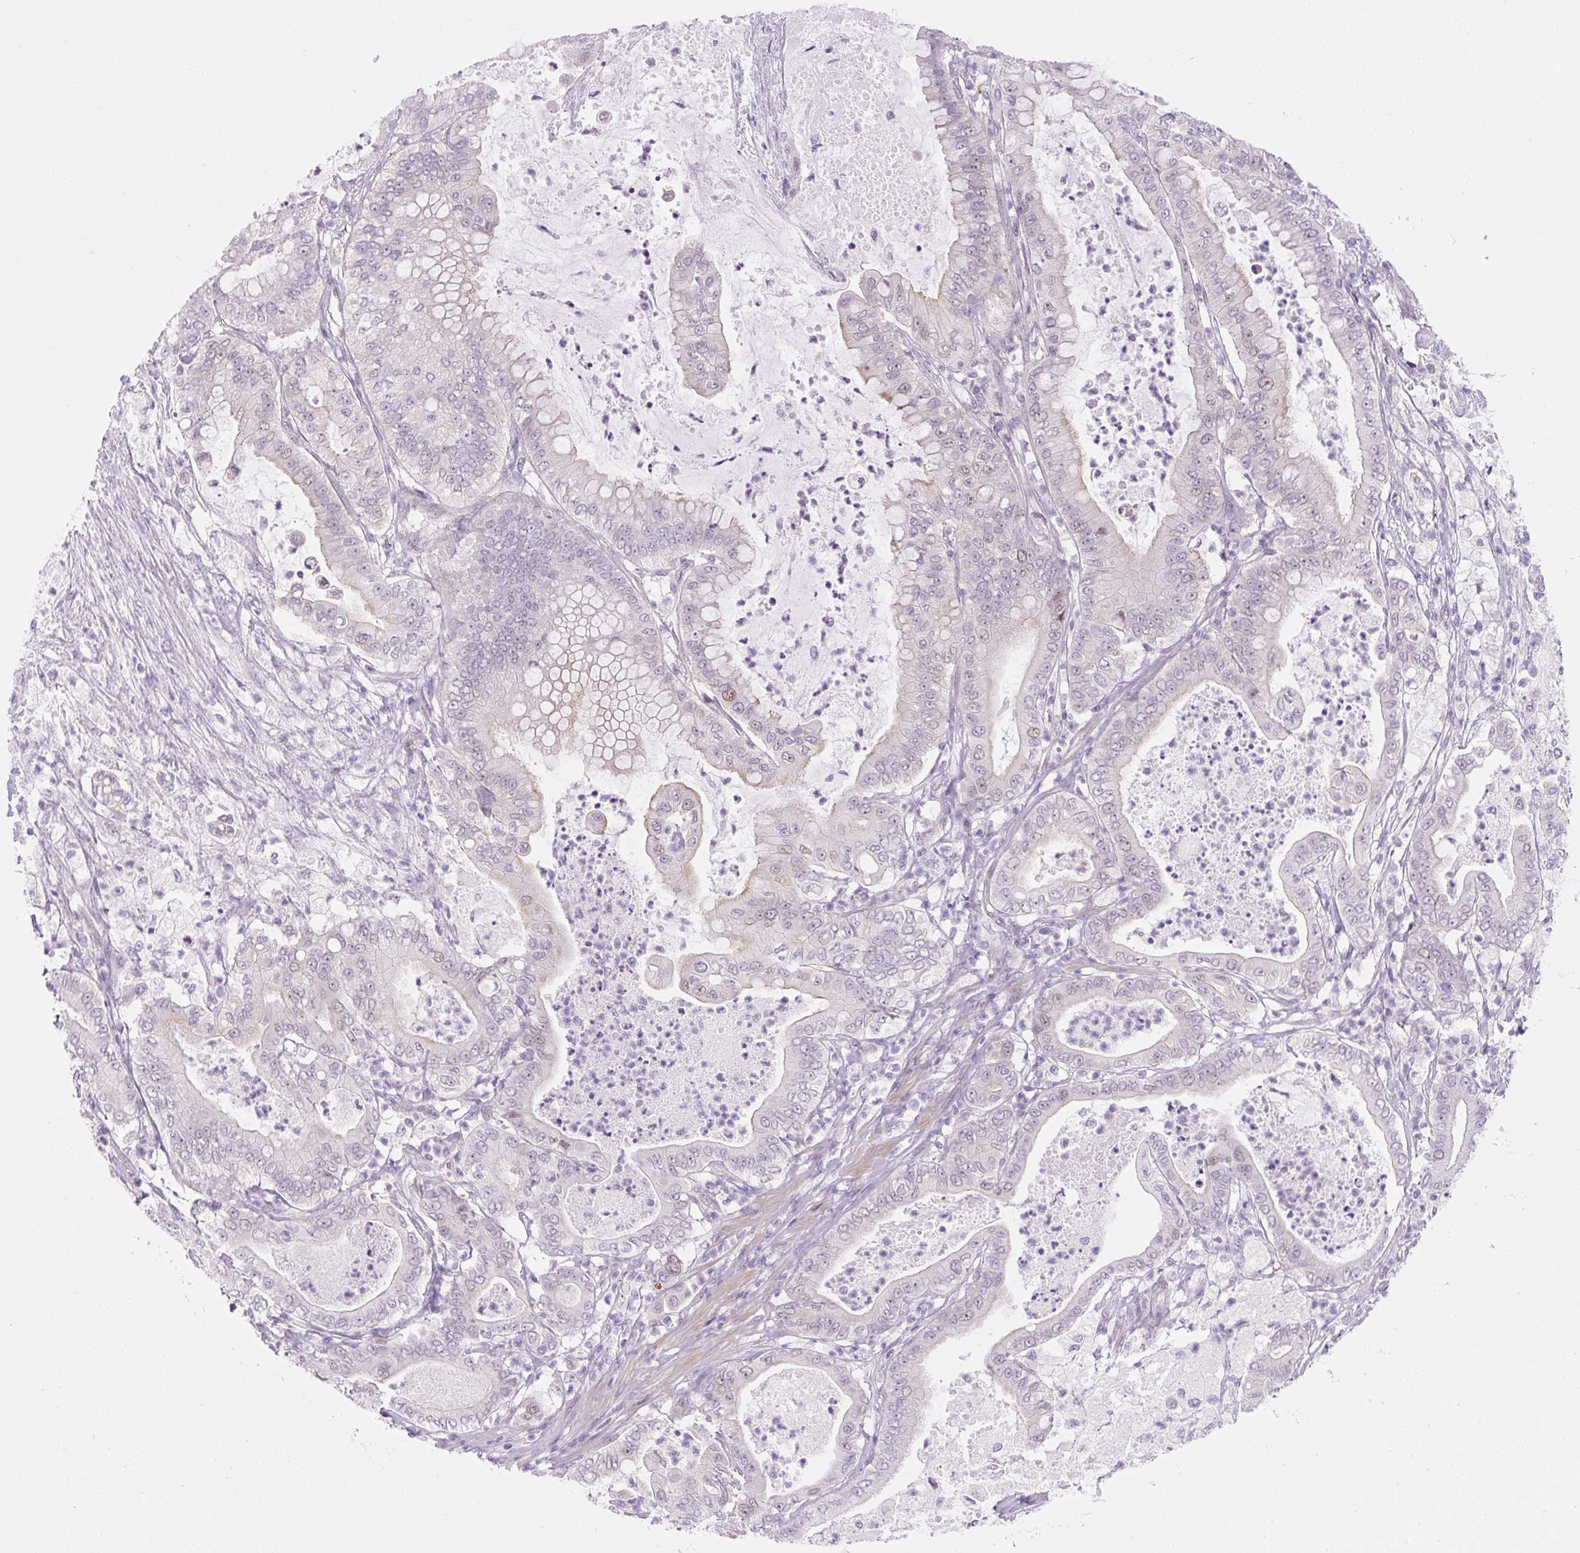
{"staining": {"intensity": "weak", "quantity": "<25%", "location": "nuclear"}, "tissue": "pancreatic cancer", "cell_type": "Tumor cells", "image_type": "cancer", "snomed": [{"axis": "morphology", "description": "Adenocarcinoma, NOS"}, {"axis": "topography", "description": "Pancreas"}], "caption": "The IHC micrograph has no significant staining in tumor cells of pancreatic cancer (adenocarcinoma) tissue.", "gene": "SYNE3", "patient": {"sex": "male", "age": 71}}